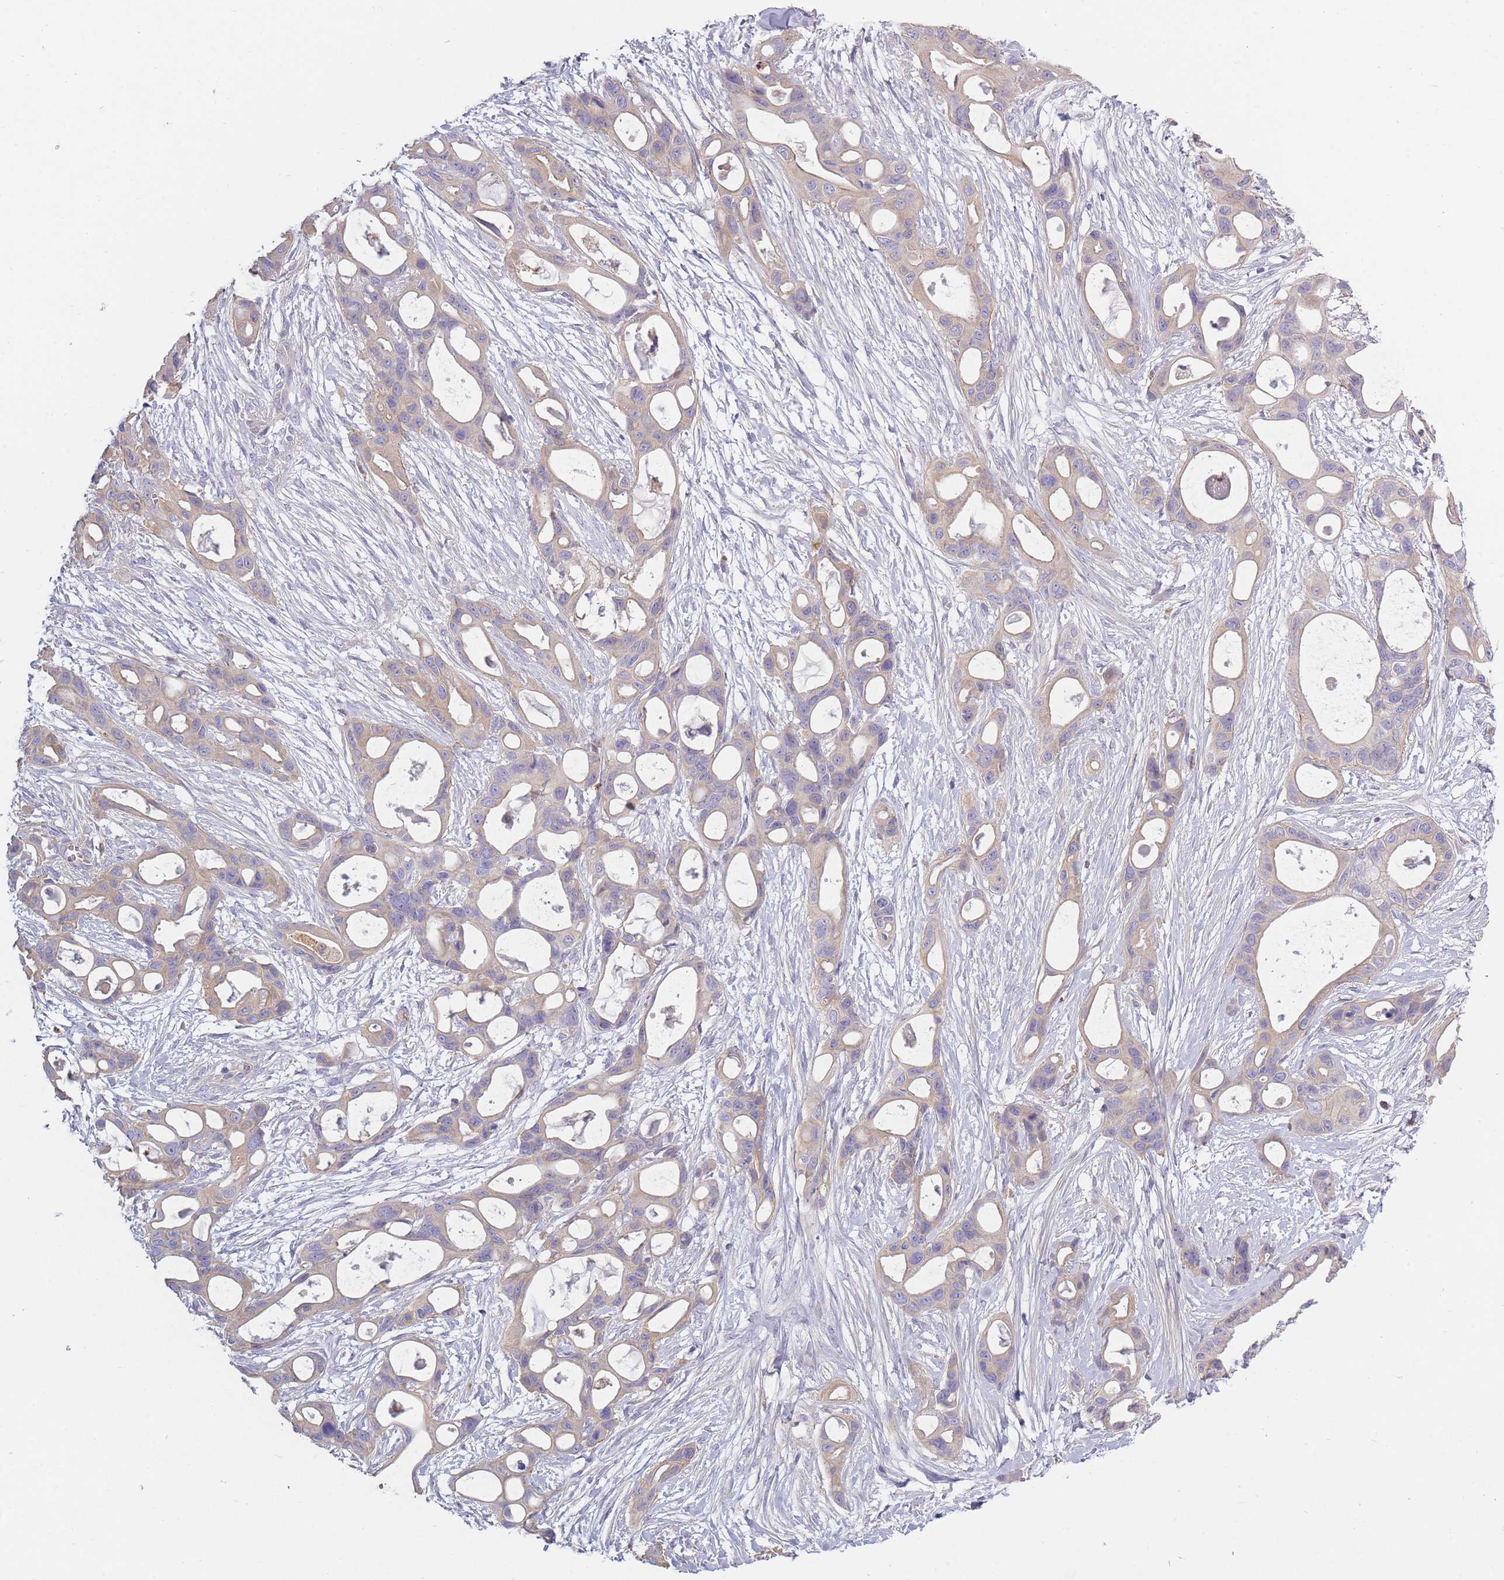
{"staining": {"intensity": "weak", "quantity": "25%-75%", "location": "cytoplasmic/membranous"}, "tissue": "ovarian cancer", "cell_type": "Tumor cells", "image_type": "cancer", "snomed": [{"axis": "morphology", "description": "Cystadenocarcinoma, mucinous, NOS"}, {"axis": "topography", "description": "Ovary"}], "caption": "IHC (DAB (3,3'-diaminobenzidine)) staining of human mucinous cystadenocarcinoma (ovarian) shows weak cytoplasmic/membranous protein positivity in approximately 25%-75% of tumor cells. (DAB (3,3'-diaminobenzidine) = brown stain, brightfield microscopy at high magnification).", "gene": "AP3M2", "patient": {"sex": "female", "age": 70}}